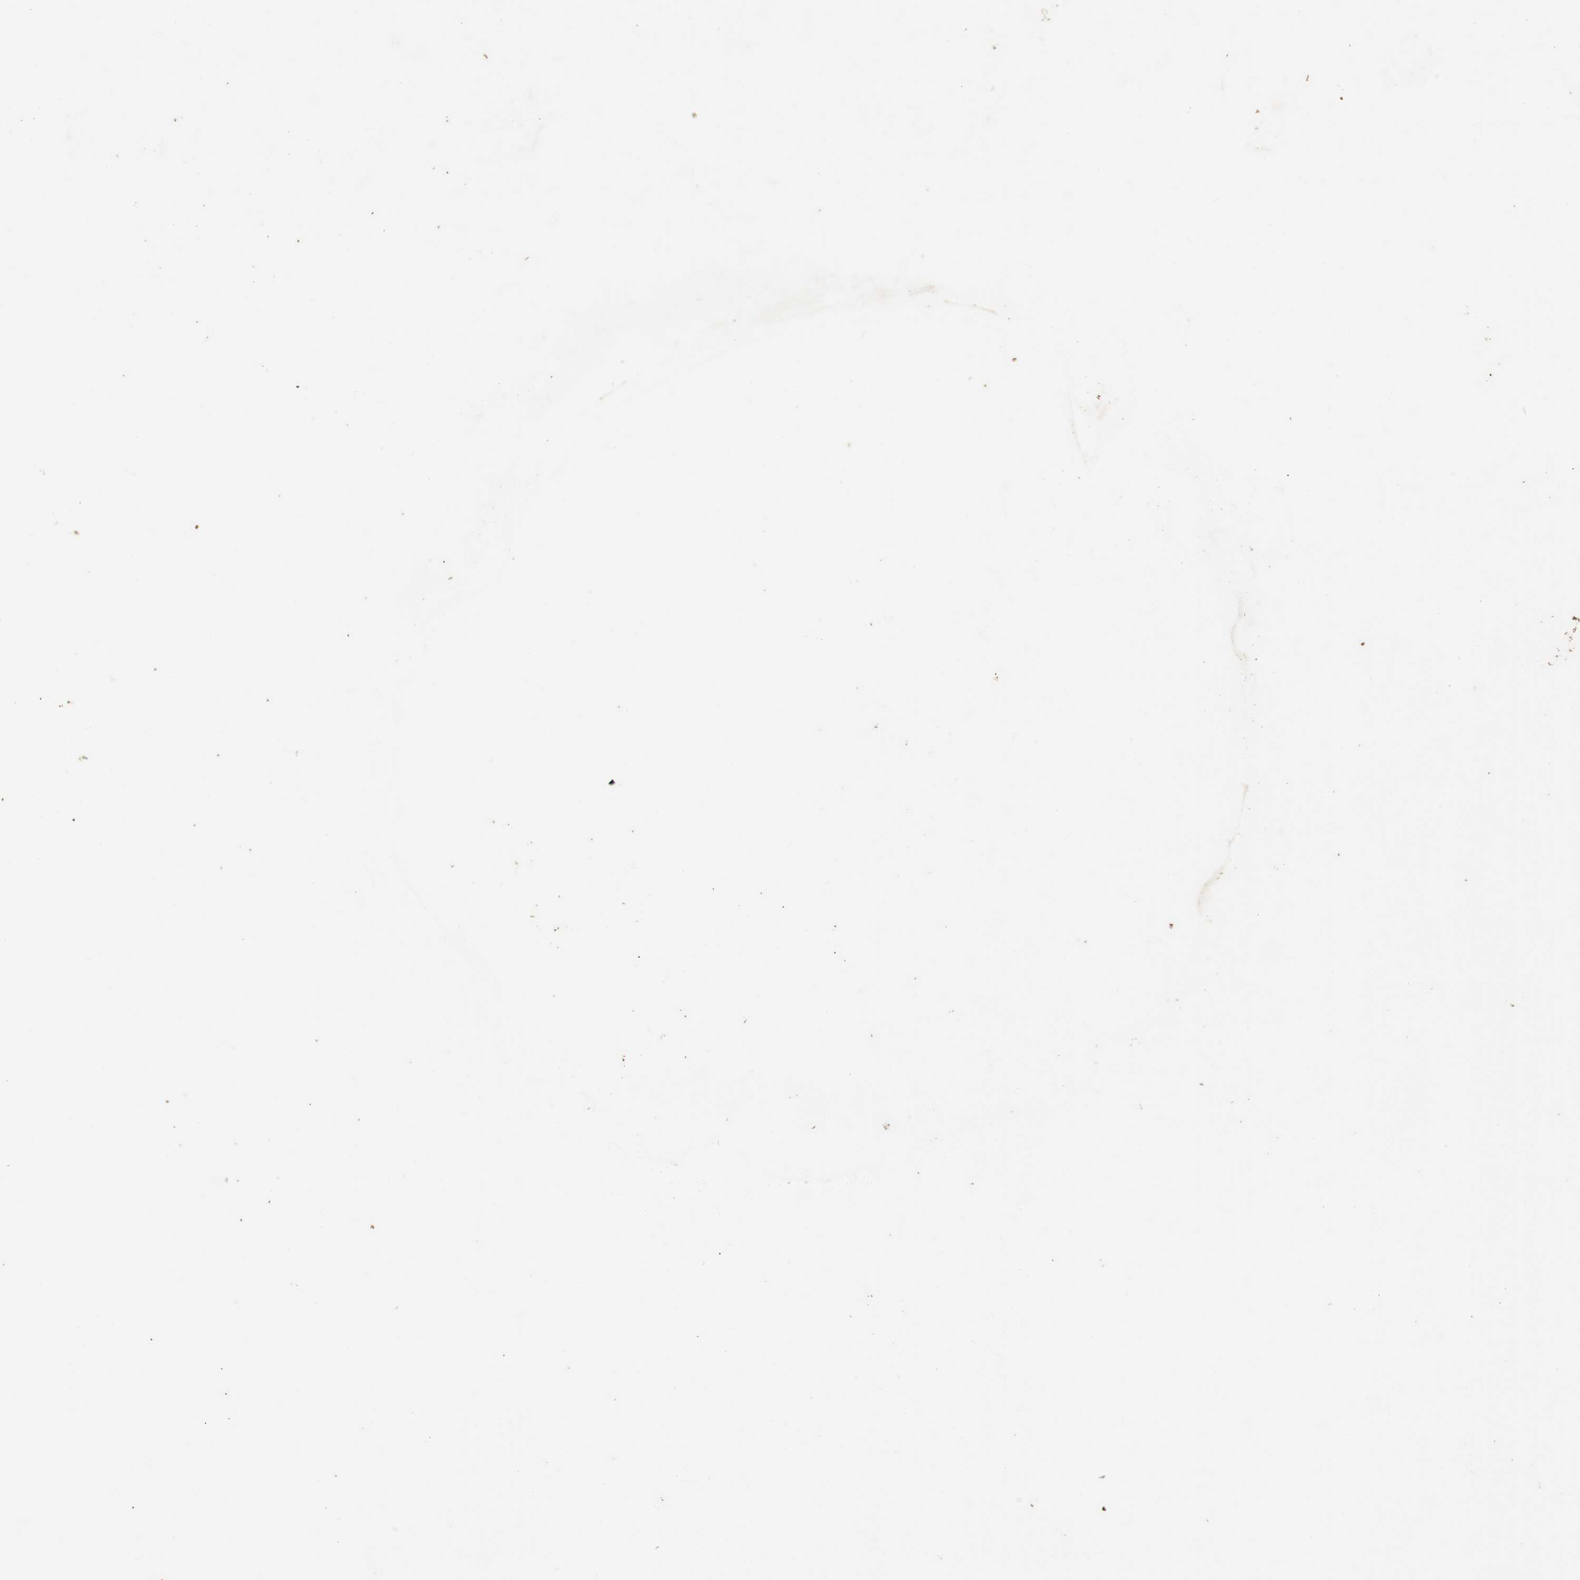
{"staining": {"intensity": "moderate", "quantity": ">75%", "location": "cytoplasmic/membranous"}, "tissue": "vagina", "cell_type": "Squamous epithelial cells", "image_type": "normal", "snomed": [{"axis": "morphology", "description": "Normal tissue, NOS"}, {"axis": "topography", "description": "Soft tissue"}, {"axis": "topography", "description": "Vagina"}], "caption": "About >75% of squamous epithelial cells in benign human vagina show moderate cytoplasmic/membranous protein staining as visualized by brown immunohistochemical staining.", "gene": "TMPRSS4", "patient": {"sex": "female", "age": 61}}